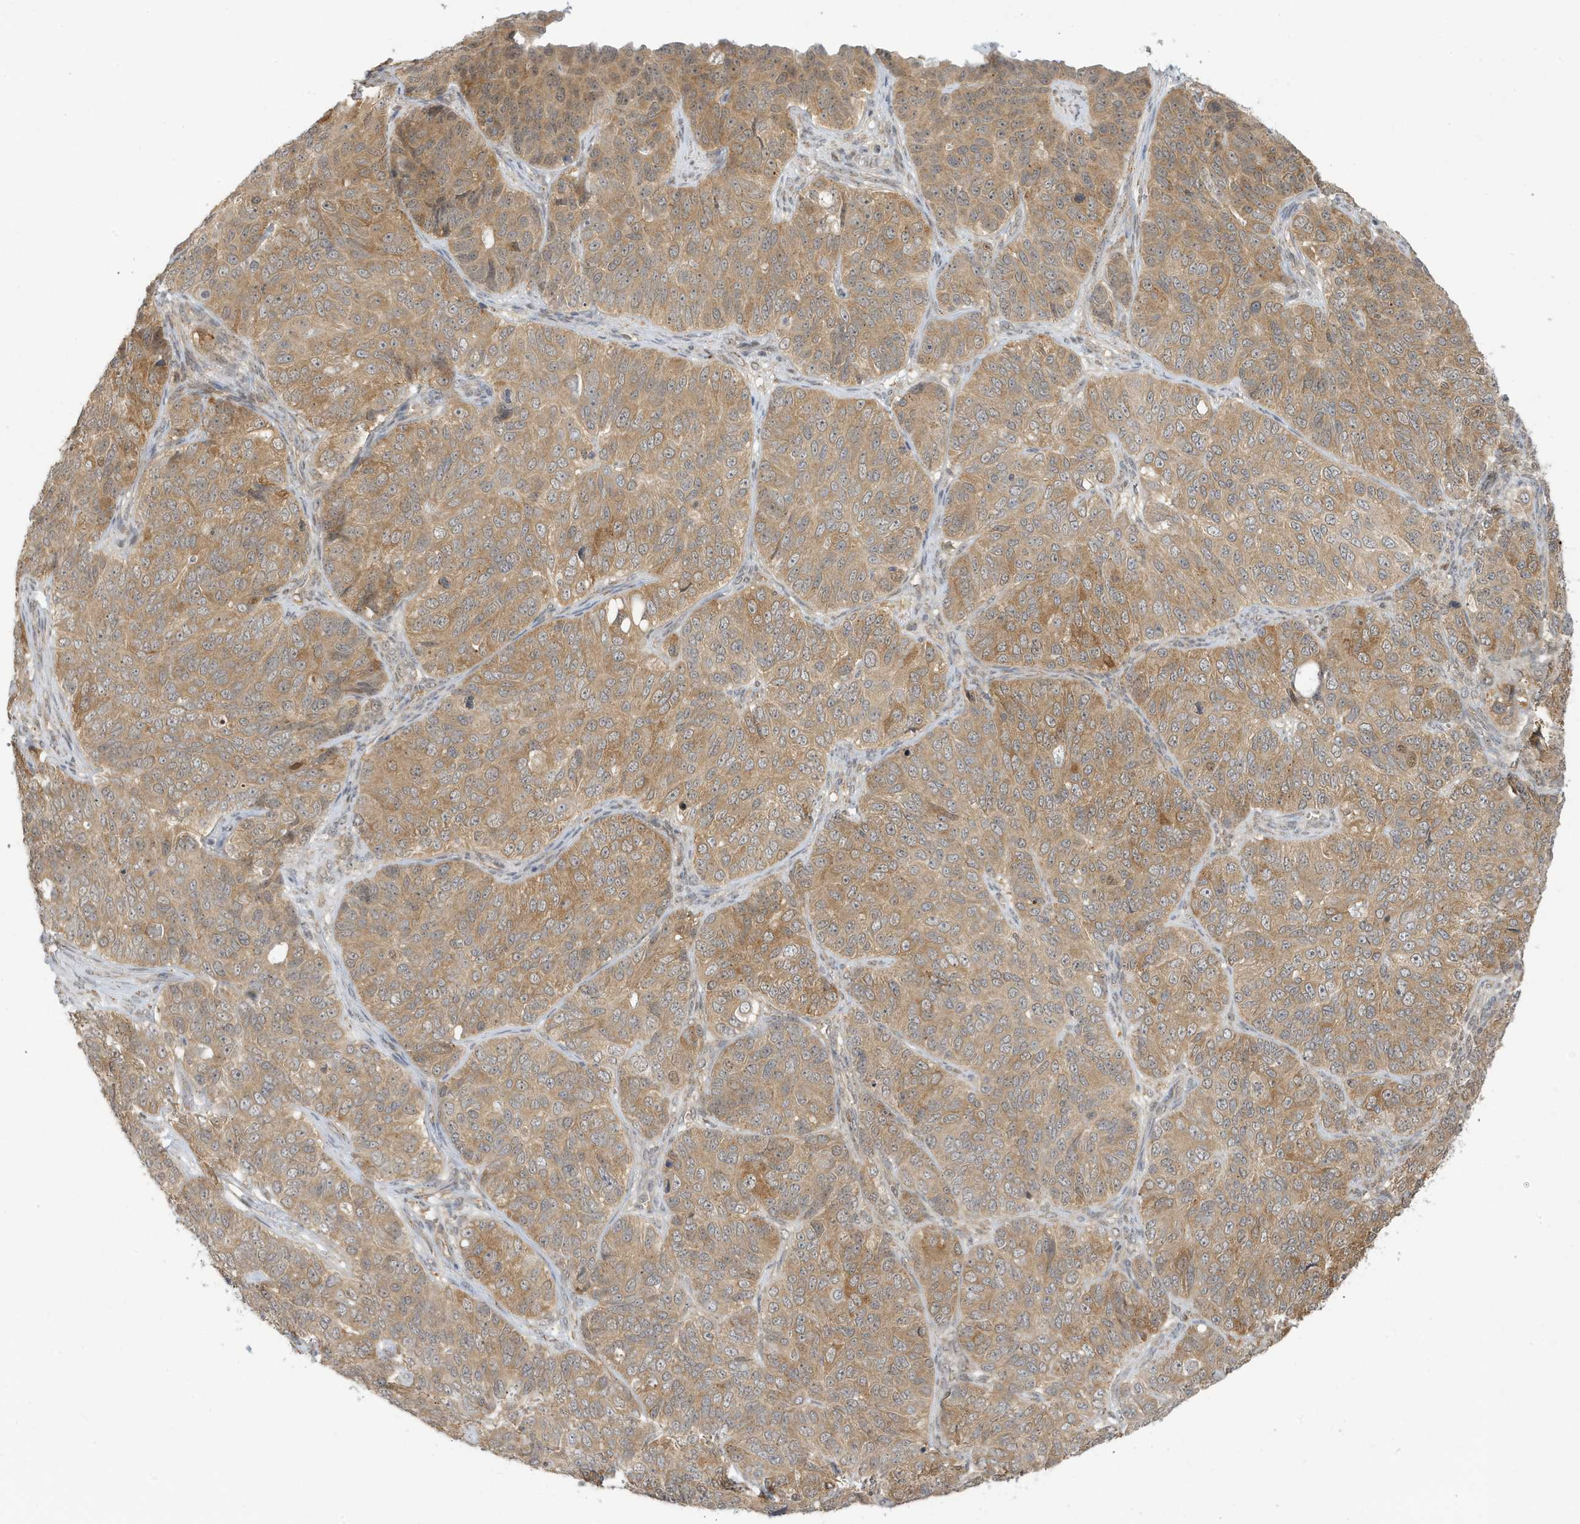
{"staining": {"intensity": "moderate", "quantity": ">75%", "location": "cytoplasmic/membranous"}, "tissue": "ovarian cancer", "cell_type": "Tumor cells", "image_type": "cancer", "snomed": [{"axis": "morphology", "description": "Carcinoma, endometroid"}, {"axis": "topography", "description": "Ovary"}], "caption": "Moderate cytoplasmic/membranous expression for a protein is present in approximately >75% of tumor cells of endometroid carcinoma (ovarian) using immunohistochemistry (IHC).", "gene": "TAB3", "patient": {"sex": "female", "age": 51}}